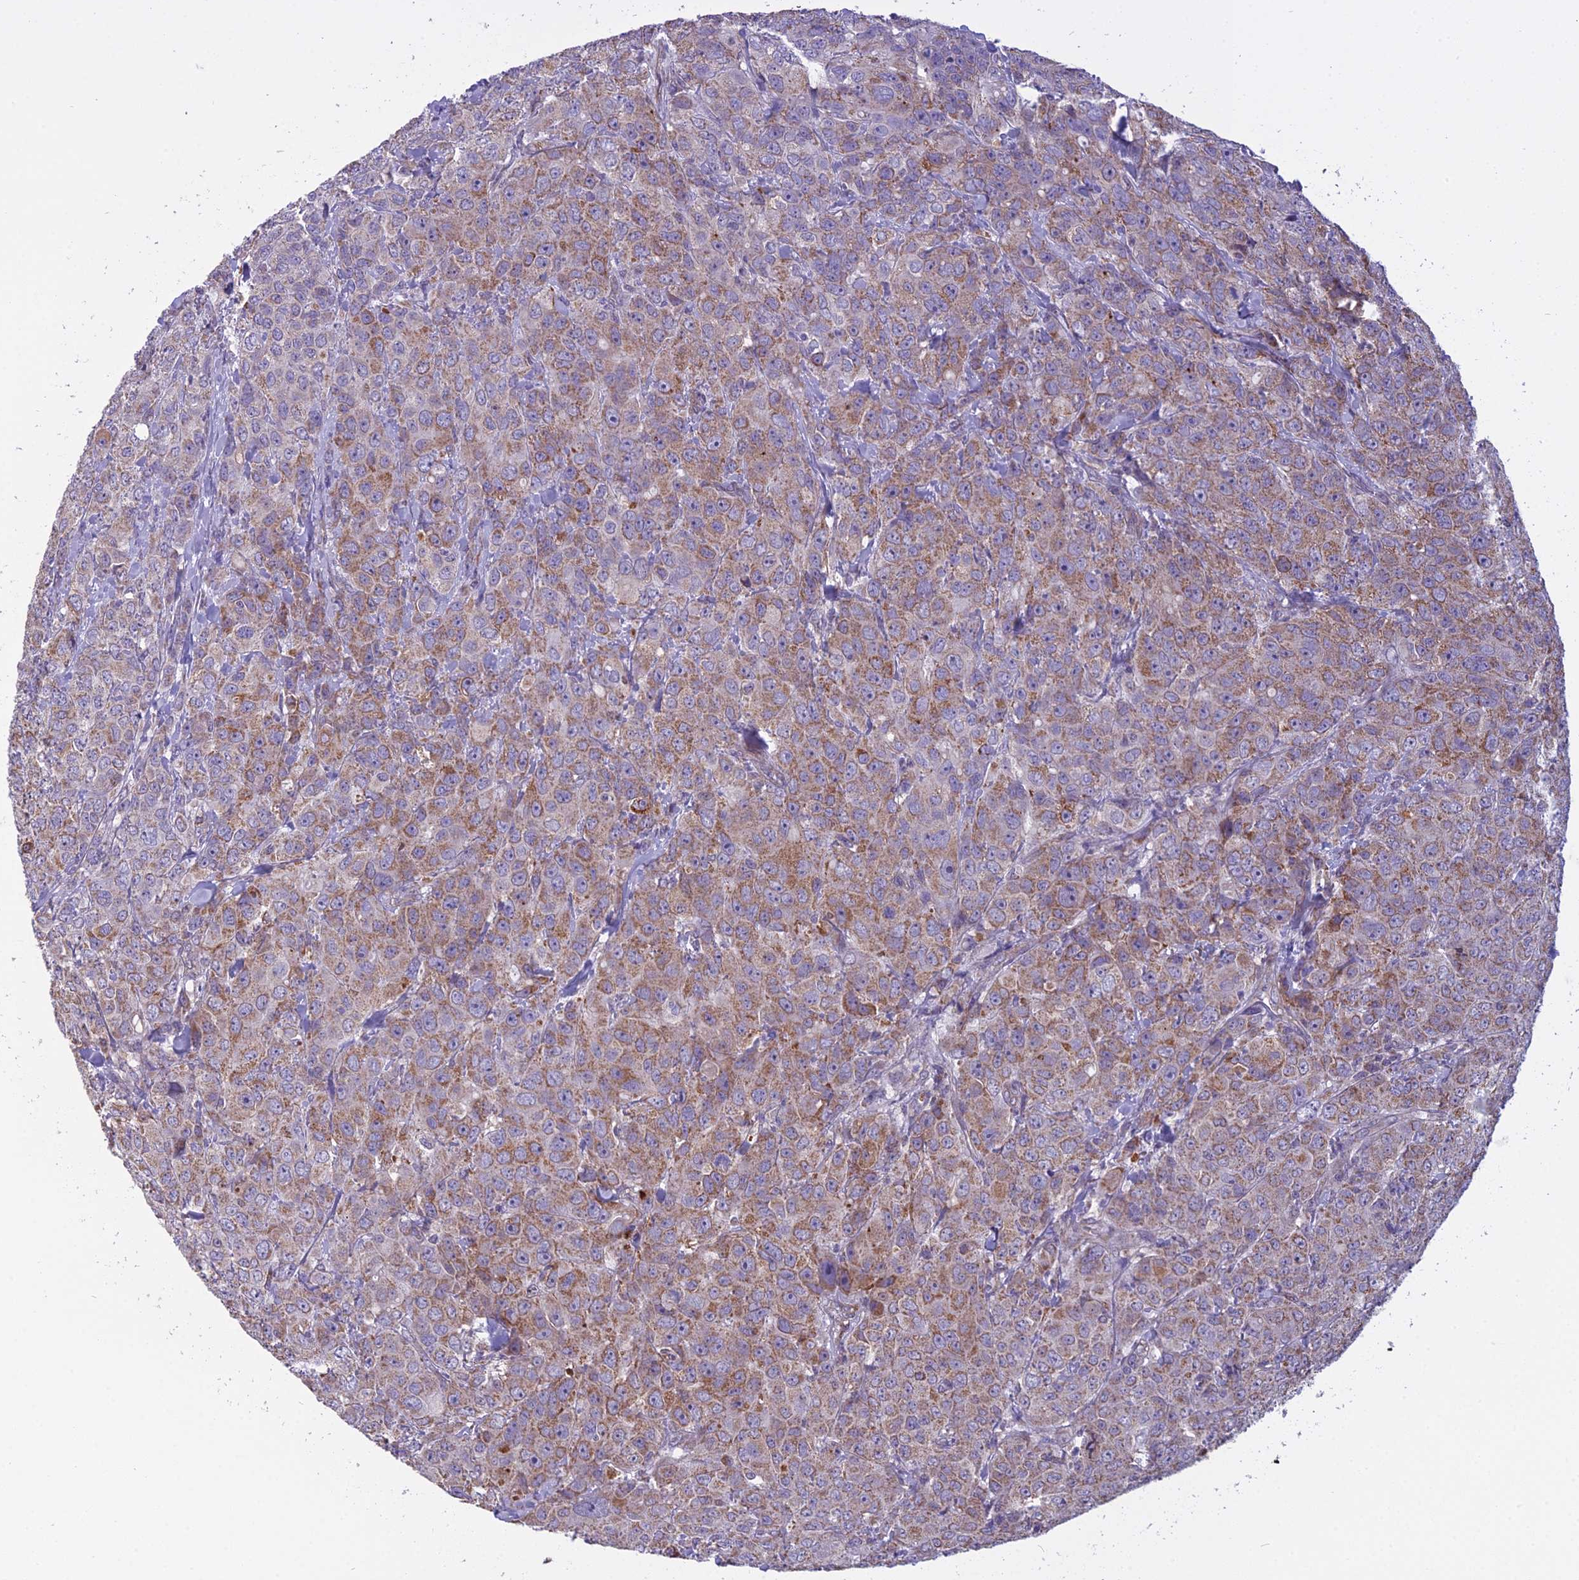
{"staining": {"intensity": "moderate", "quantity": "25%-75%", "location": "cytoplasmic/membranous"}, "tissue": "breast cancer", "cell_type": "Tumor cells", "image_type": "cancer", "snomed": [{"axis": "morphology", "description": "Duct carcinoma"}, {"axis": "topography", "description": "Breast"}], "caption": "High-magnification brightfield microscopy of infiltrating ductal carcinoma (breast) stained with DAB (3,3'-diaminobenzidine) (brown) and counterstained with hematoxylin (blue). tumor cells exhibit moderate cytoplasmic/membranous positivity is appreciated in approximately25%-75% of cells.", "gene": "DUS2", "patient": {"sex": "female", "age": 43}}